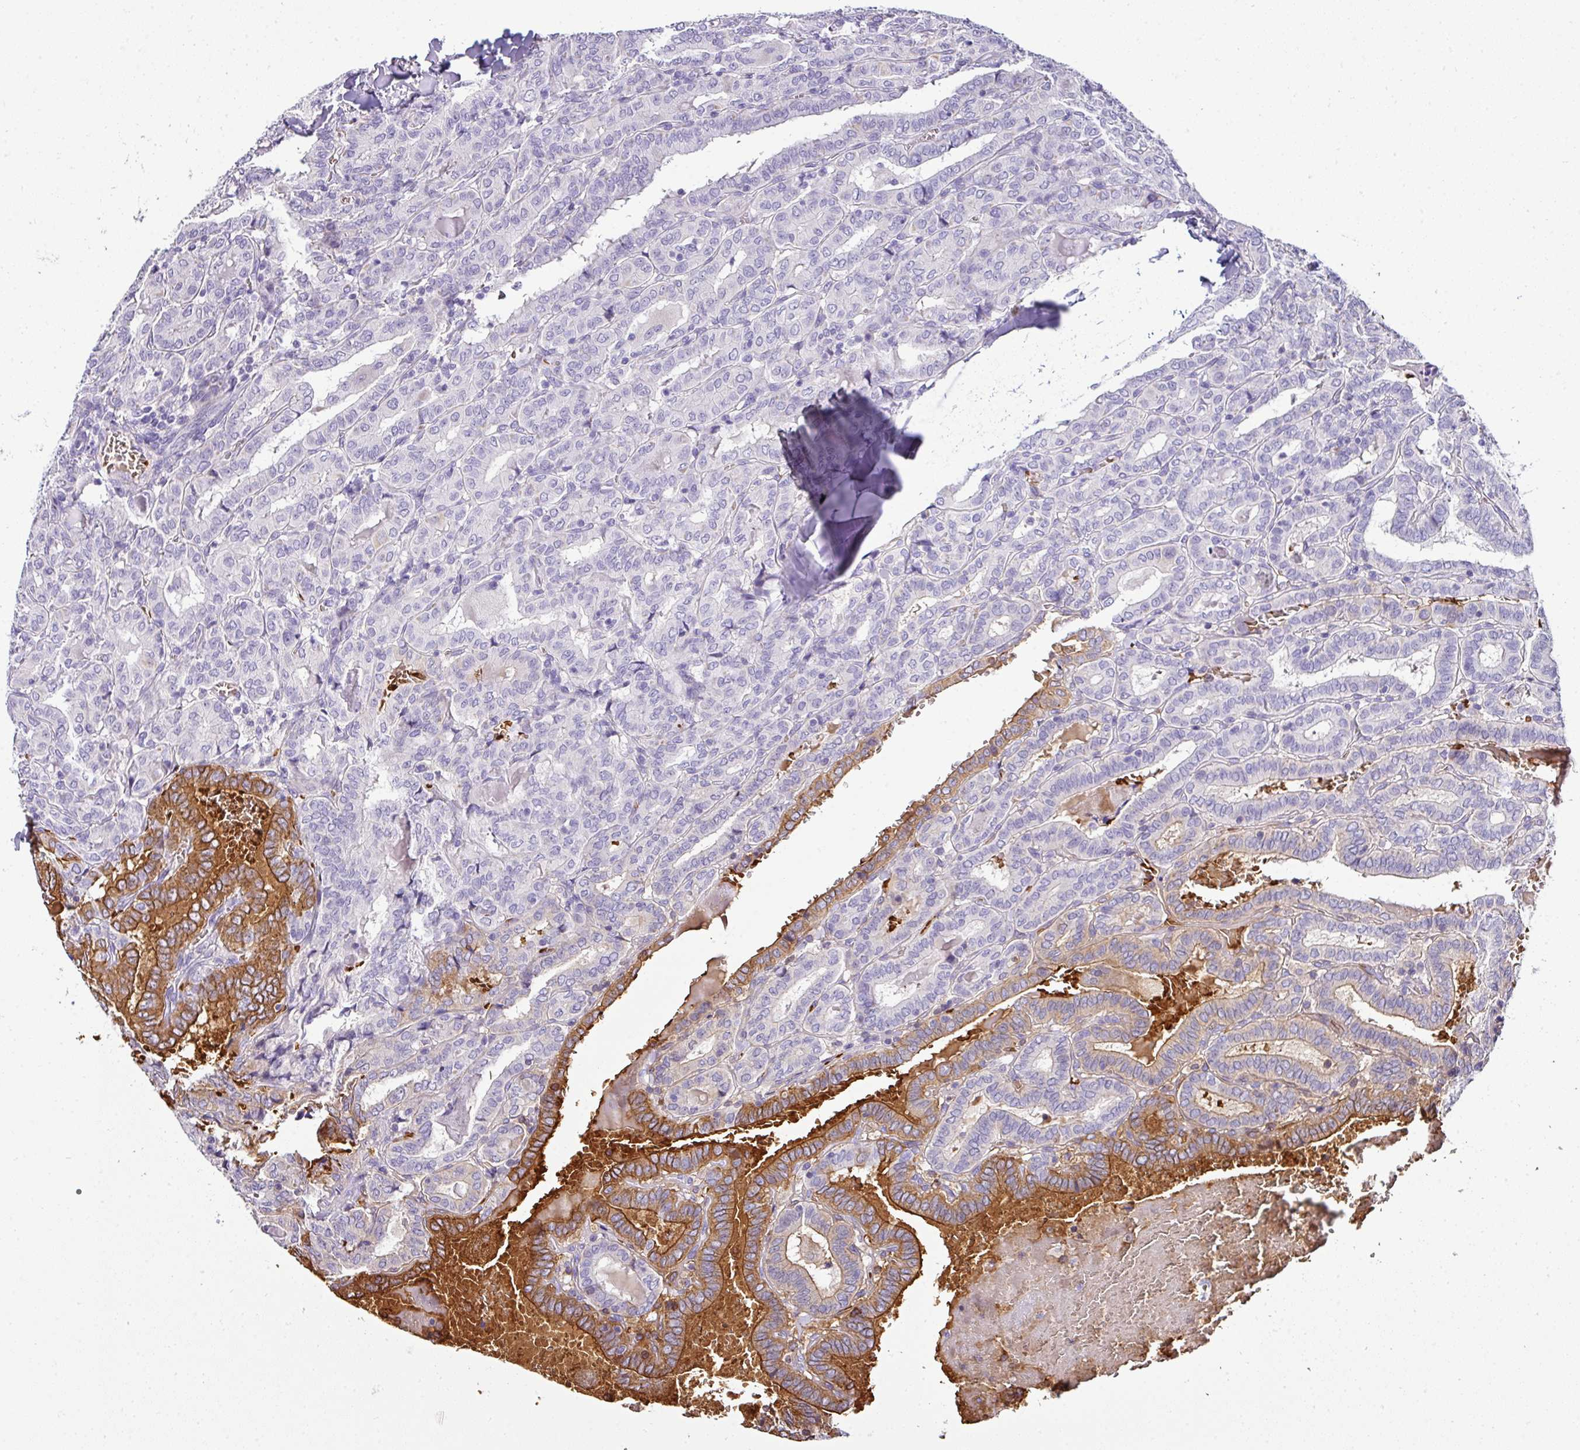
{"staining": {"intensity": "moderate", "quantity": "<25%", "location": "cytoplasmic/membranous"}, "tissue": "thyroid cancer", "cell_type": "Tumor cells", "image_type": "cancer", "snomed": [{"axis": "morphology", "description": "Papillary adenocarcinoma, NOS"}, {"axis": "topography", "description": "Thyroid gland"}], "caption": "The immunohistochemical stain shows moderate cytoplasmic/membranous positivity in tumor cells of papillary adenocarcinoma (thyroid) tissue.", "gene": "NAPSA", "patient": {"sex": "female", "age": 72}}